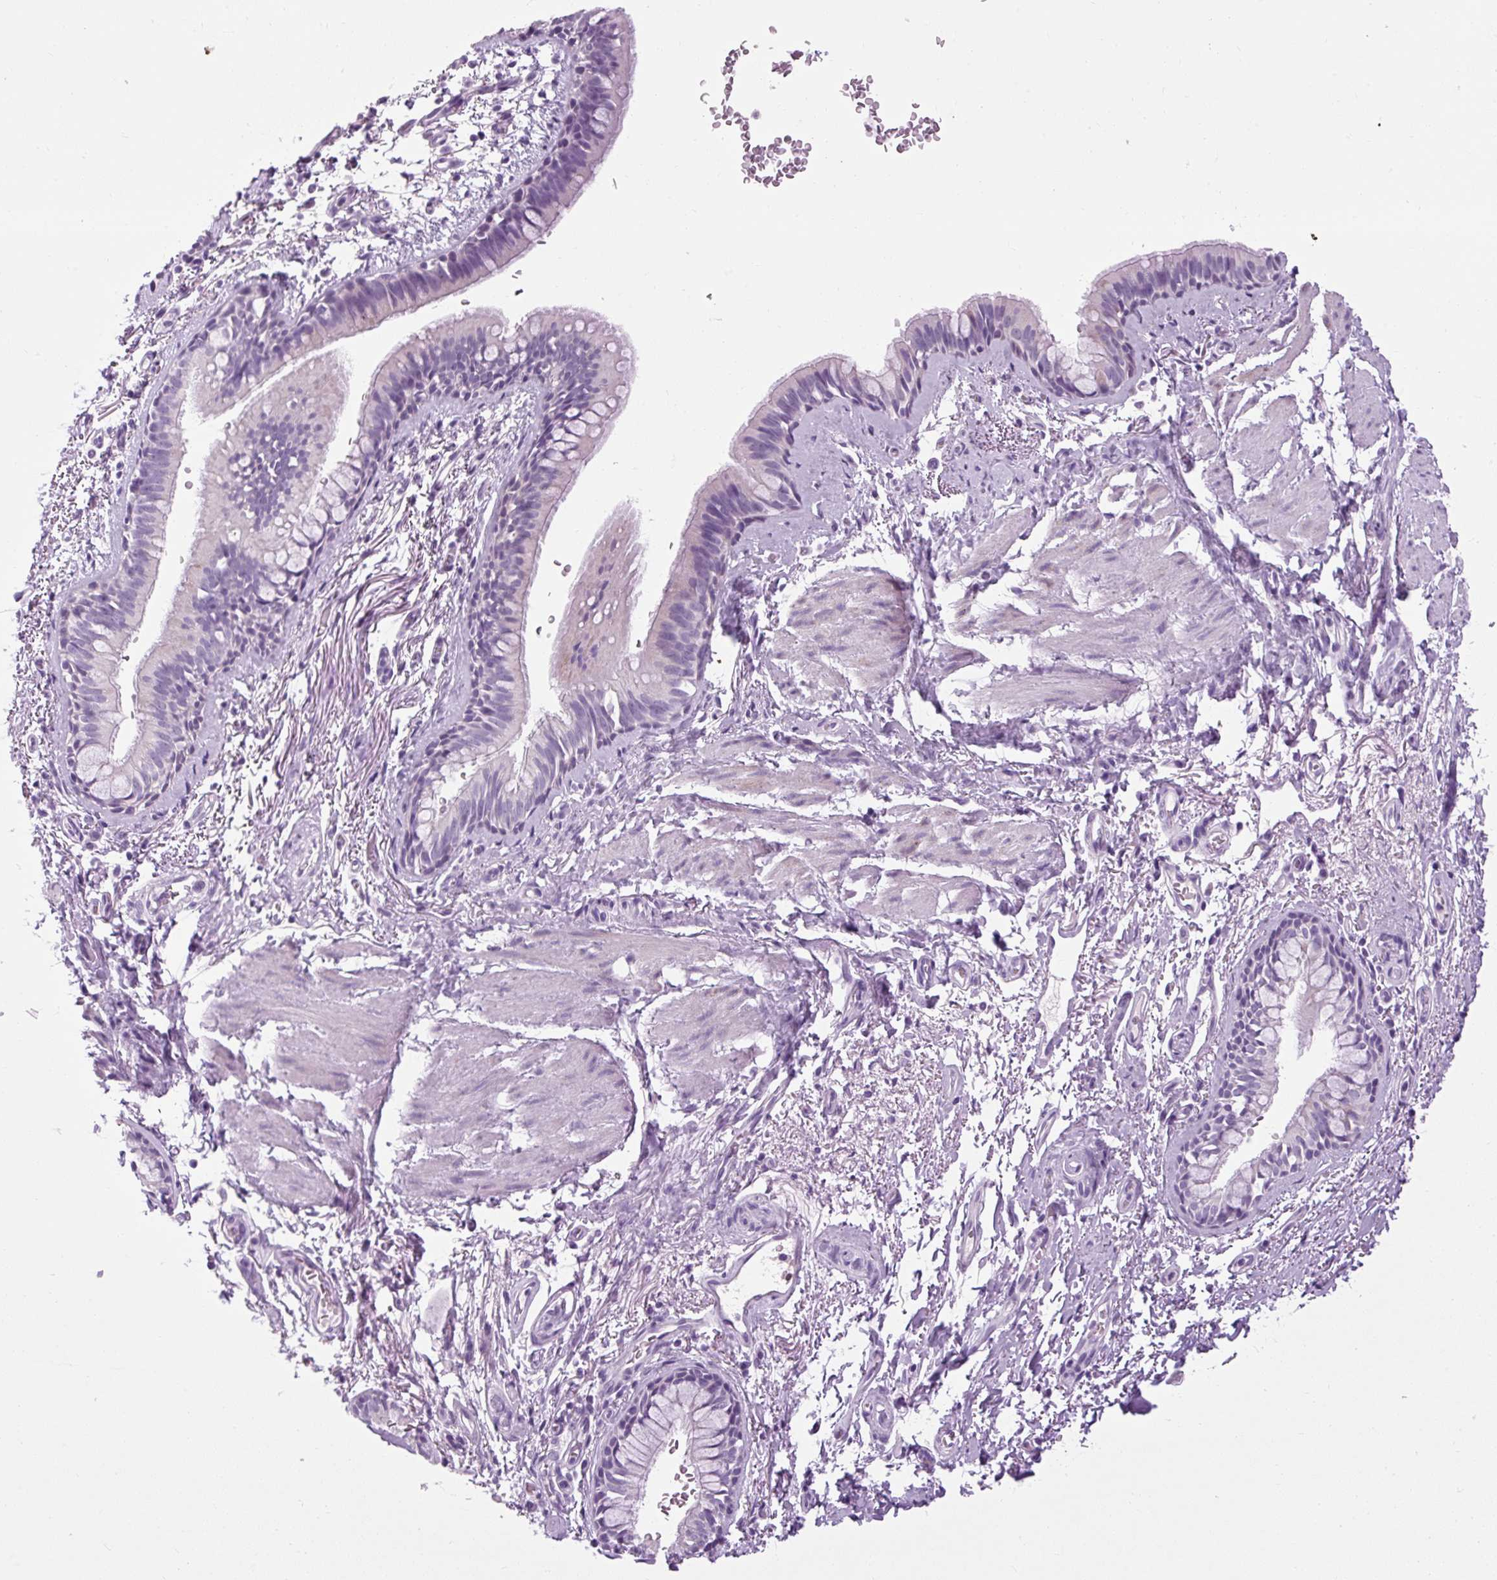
{"staining": {"intensity": "negative", "quantity": "none", "location": "none"}, "tissue": "bronchus", "cell_type": "Respiratory epithelial cells", "image_type": "normal", "snomed": [{"axis": "morphology", "description": "Normal tissue, NOS"}, {"axis": "topography", "description": "Bronchus"}], "caption": "Respiratory epithelial cells are negative for brown protein staining in unremarkable bronchus. (Stains: DAB IHC with hematoxylin counter stain, Microscopy: brightfield microscopy at high magnification).", "gene": "B3GNT4", "patient": {"sex": "male", "age": 67}}